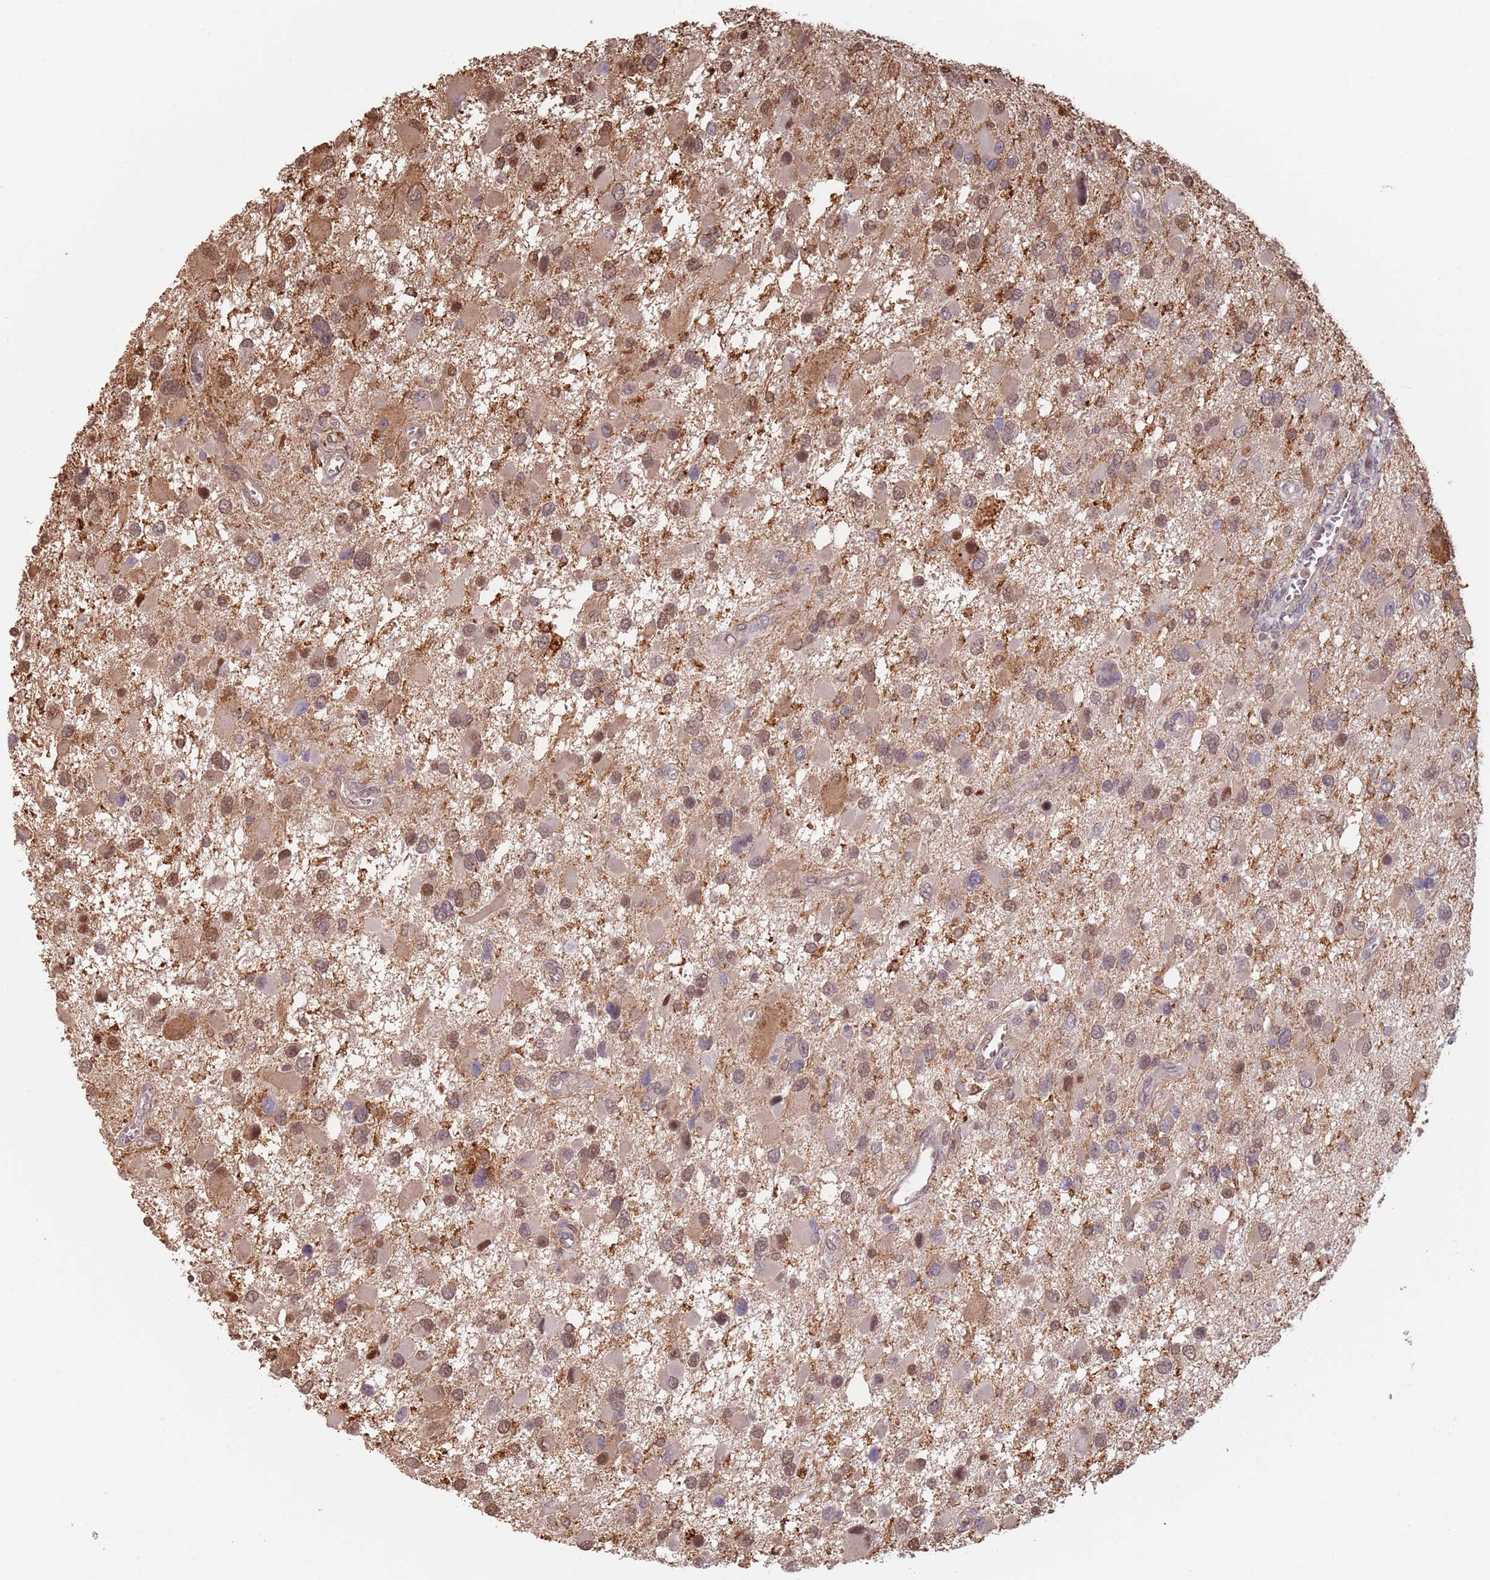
{"staining": {"intensity": "moderate", "quantity": "25%-75%", "location": "nuclear"}, "tissue": "glioma", "cell_type": "Tumor cells", "image_type": "cancer", "snomed": [{"axis": "morphology", "description": "Glioma, malignant, High grade"}, {"axis": "topography", "description": "Brain"}], "caption": "A brown stain shows moderate nuclear expression of a protein in human malignant glioma (high-grade) tumor cells.", "gene": "PLSCR5", "patient": {"sex": "male", "age": 53}}